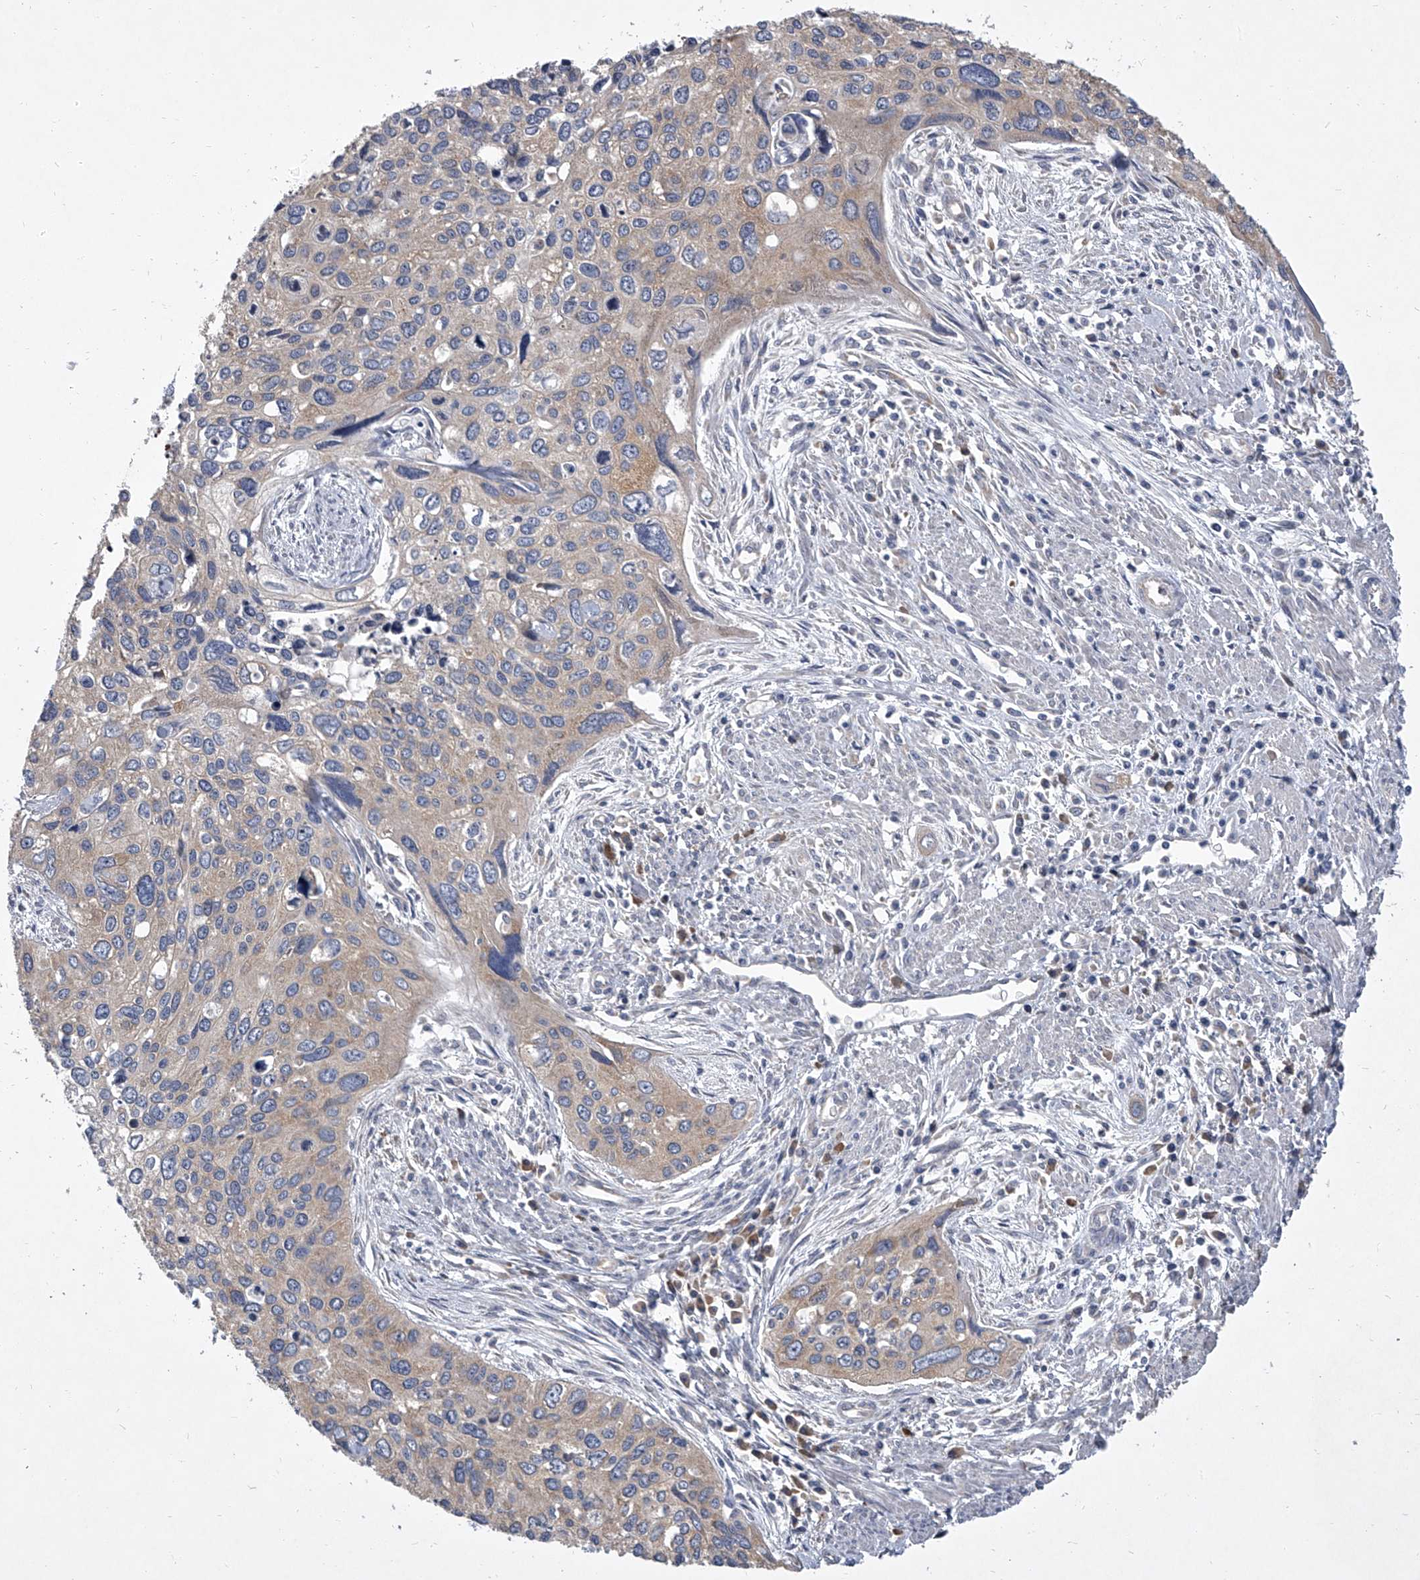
{"staining": {"intensity": "weak", "quantity": "25%-75%", "location": "cytoplasmic/membranous"}, "tissue": "cervical cancer", "cell_type": "Tumor cells", "image_type": "cancer", "snomed": [{"axis": "morphology", "description": "Squamous cell carcinoma, NOS"}, {"axis": "topography", "description": "Cervix"}], "caption": "Immunohistochemical staining of cervical cancer (squamous cell carcinoma) demonstrates low levels of weak cytoplasmic/membranous positivity in approximately 25%-75% of tumor cells.", "gene": "EIF2S2", "patient": {"sex": "female", "age": 55}}